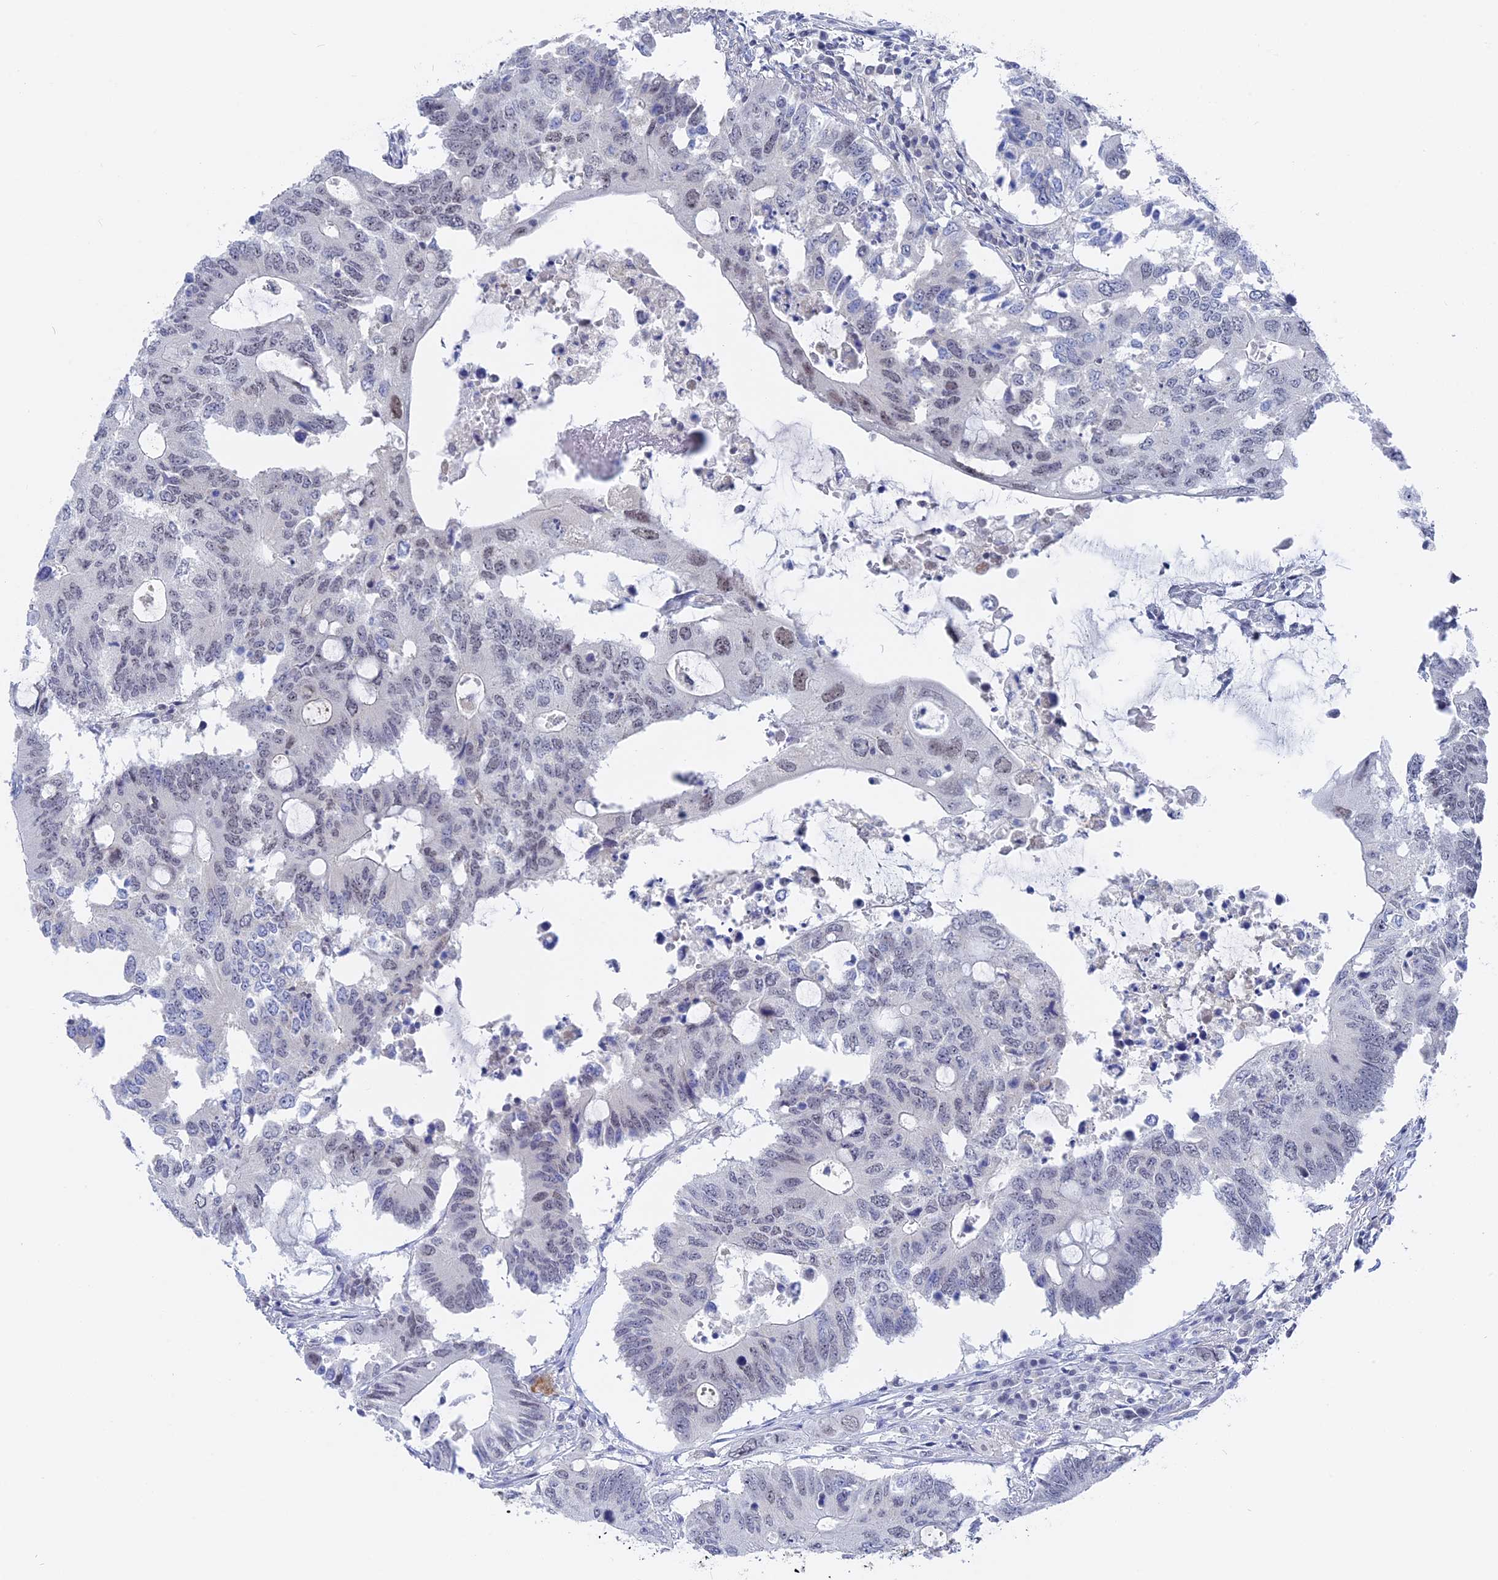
{"staining": {"intensity": "weak", "quantity": "<25%", "location": "nuclear"}, "tissue": "colorectal cancer", "cell_type": "Tumor cells", "image_type": "cancer", "snomed": [{"axis": "morphology", "description": "Adenocarcinoma, NOS"}, {"axis": "topography", "description": "Colon"}], "caption": "Tumor cells show no significant positivity in colorectal adenocarcinoma.", "gene": "BRD2", "patient": {"sex": "male", "age": 71}}